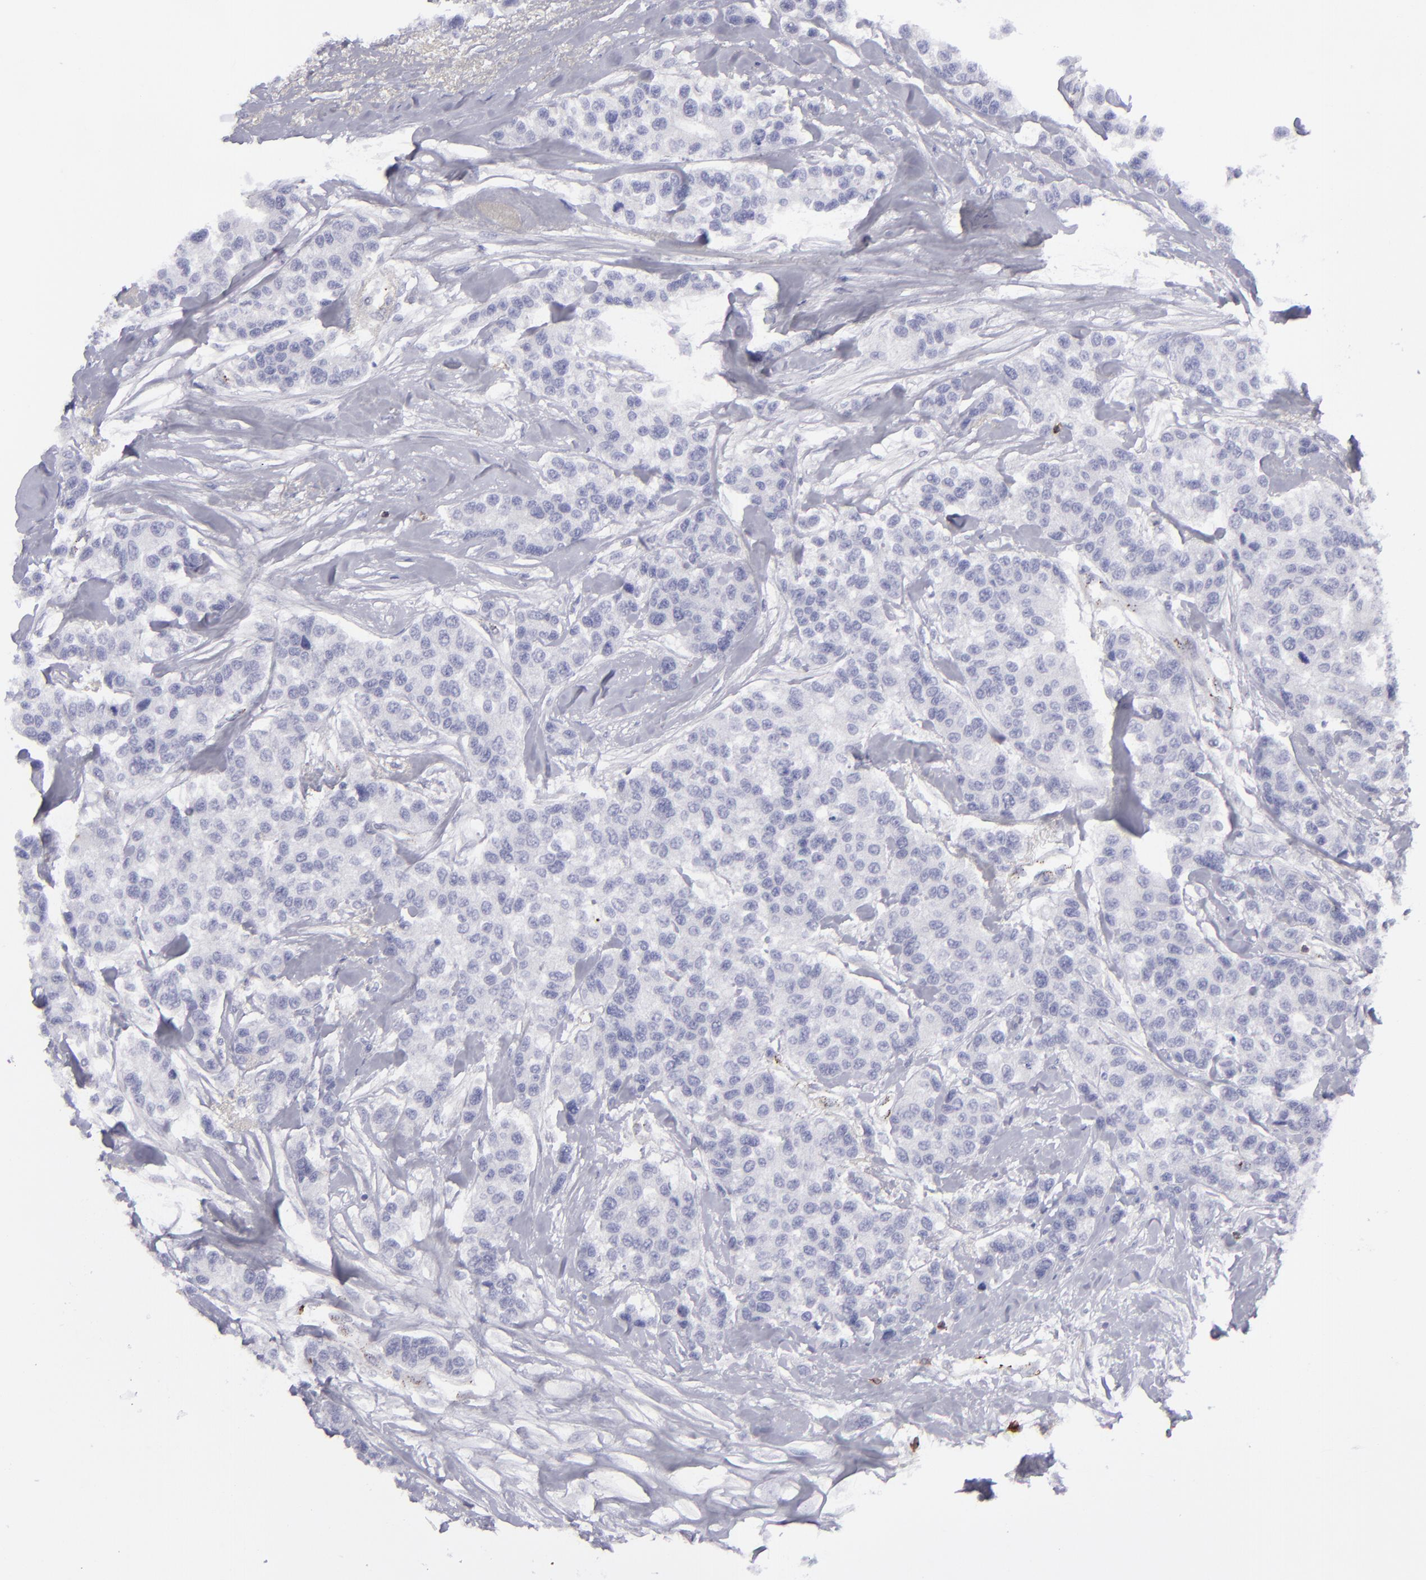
{"staining": {"intensity": "negative", "quantity": "none", "location": "none"}, "tissue": "breast cancer", "cell_type": "Tumor cells", "image_type": "cancer", "snomed": [{"axis": "morphology", "description": "Duct carcinoma"}, {"axis": "topography", "description": "Breast"}], "caption": "There is no significant positivity in tumor cells of breast cancer (infiltrating ductal carcinoma).", "gene": "CD27", "patient": {"sex": "female", "age": 51}}